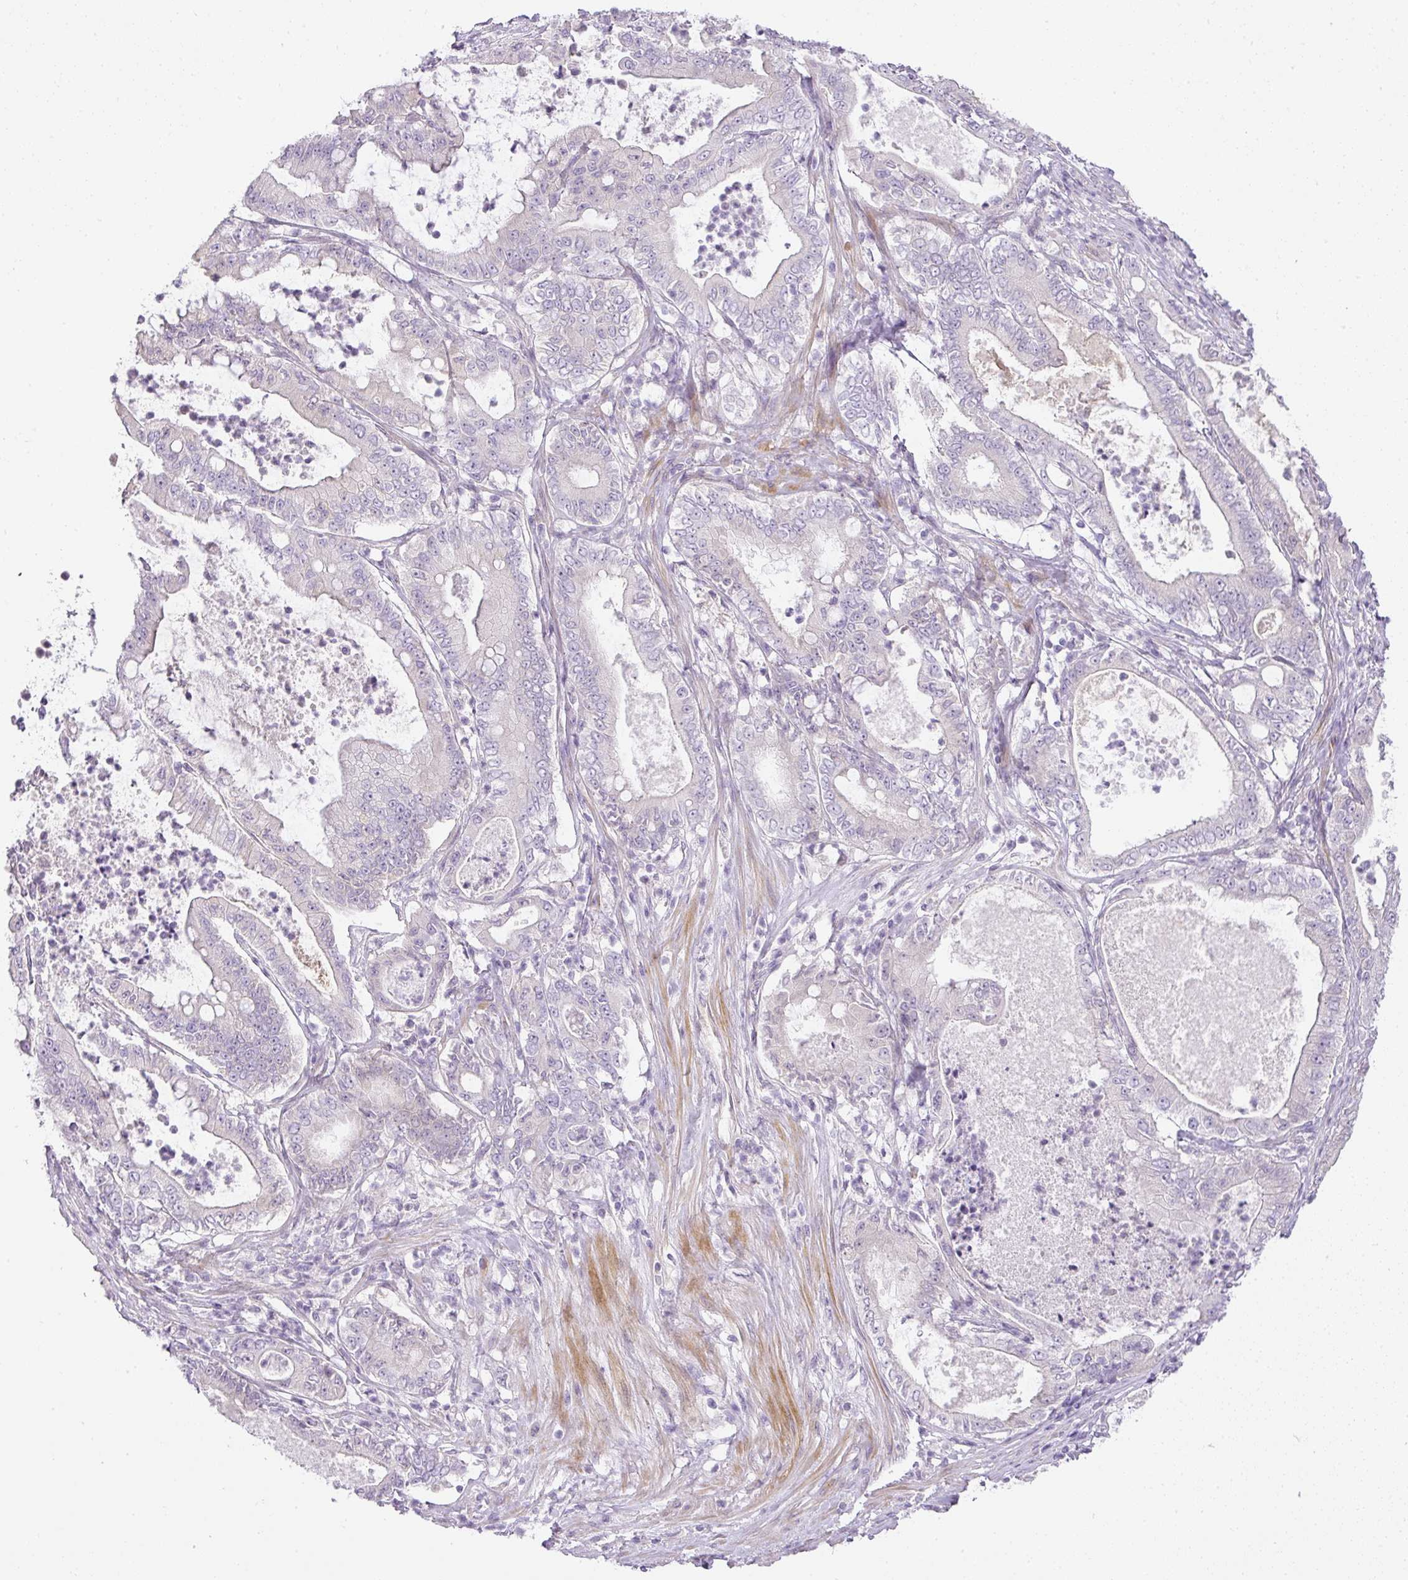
{"staining": {"intensity": "negative", "quantity": "none", "location": "none"}, "tissue": "pancreatic cancer", "cell_type": "Tumor cells", "image_type": "cancer", "snomed": [{"axis": "morphology", "description": "Adenocarcinoma, NOS"}, {"axis": "topography", "description": "Pancreas"}], "caption": "This micrograph is of pancreatic cancer (adenocarcinoma) stained with immunohistochemistry (IHC) to label a protein in brown with the nuclei are counter-stained blue. There is no positivity in tumor cells.", "gene": "RAX2", "patient": {"sex": "male", "age": 71}}